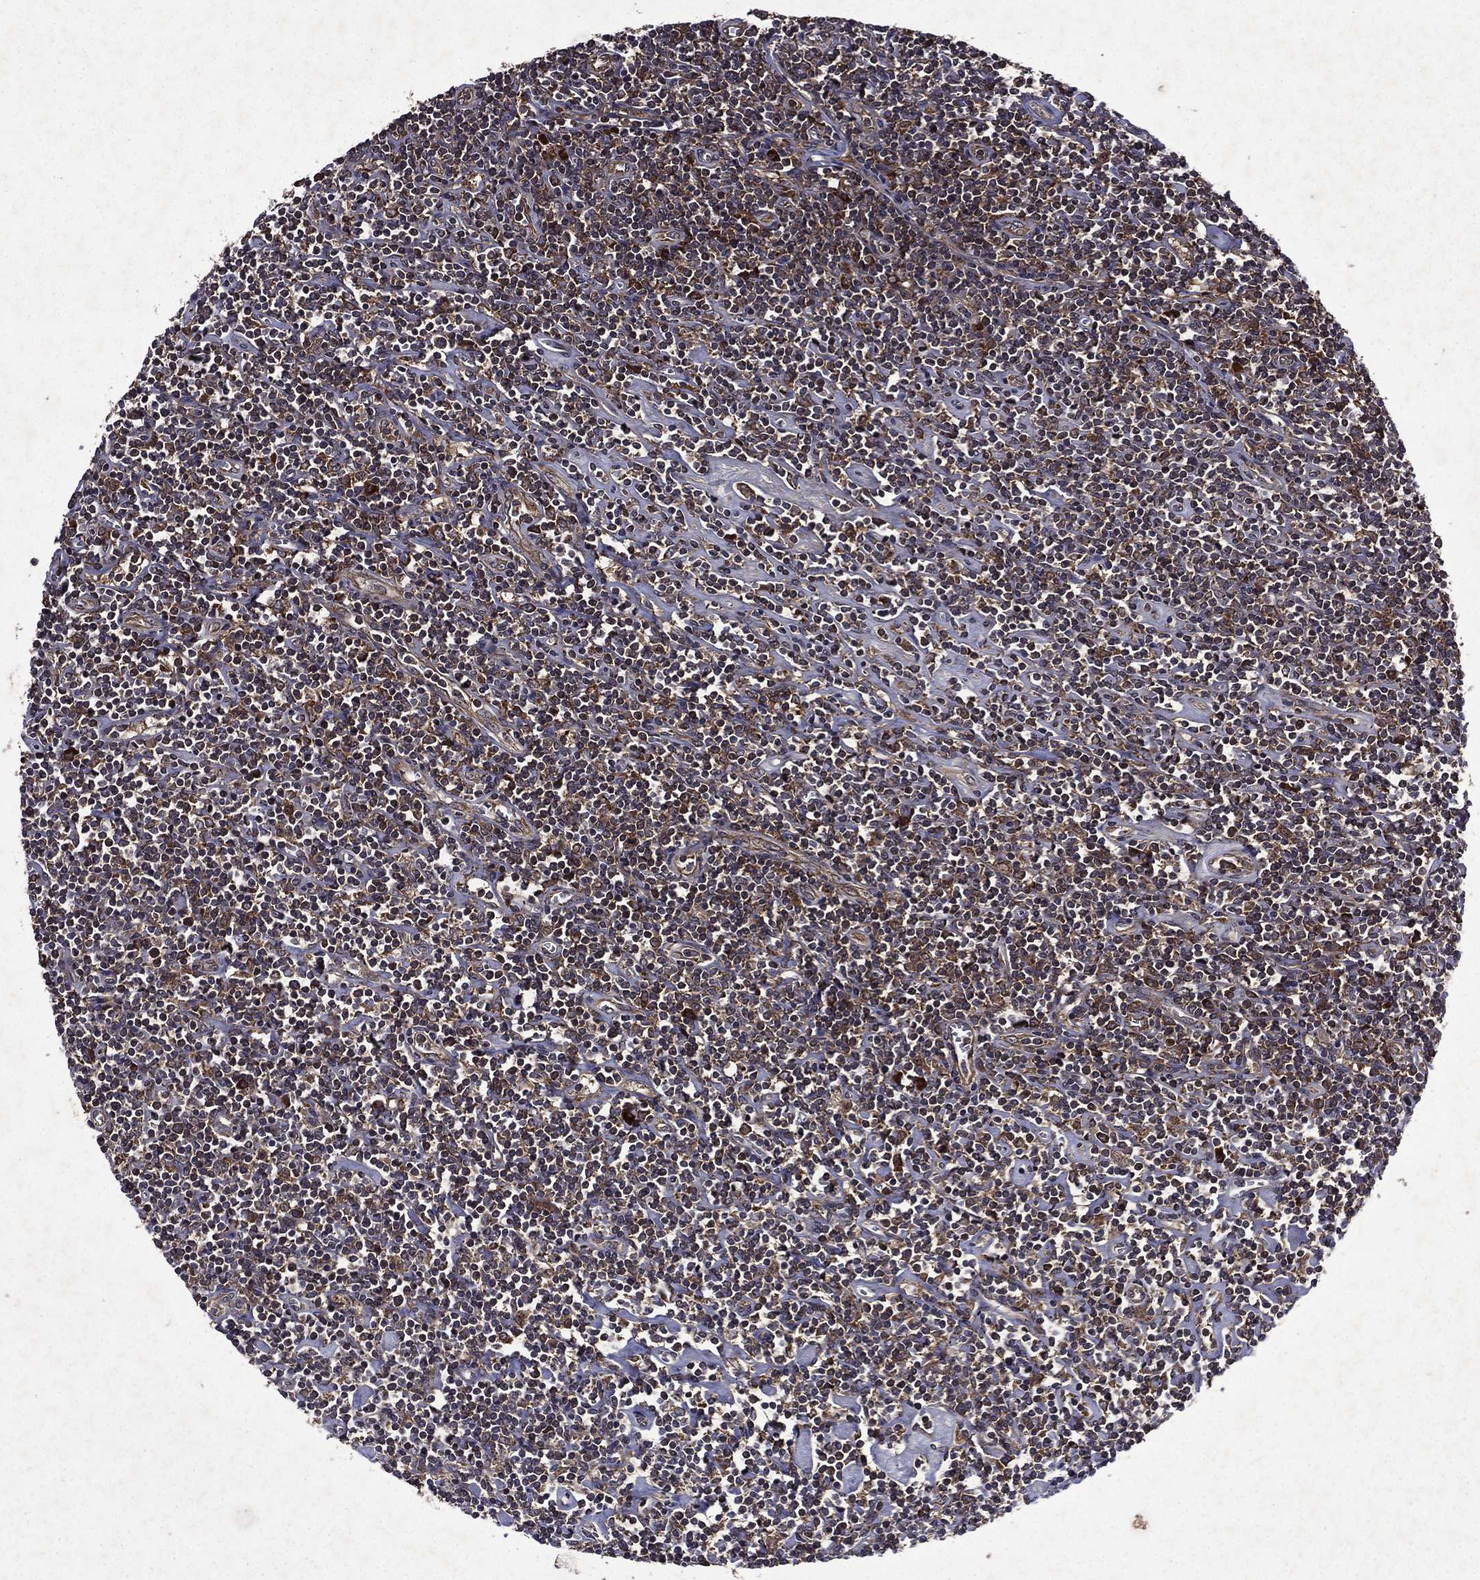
{"staining": {"intensity": "moderate", "quantity": "<25%", "location": "cytoplasmic/membranous"}, "tissue": "lymphoma", "cell_type": "Tumor cells", "image_type": "cancer", "snomed": [{"axis": "morphology", "description": "Hodgkin's disease, NOS"}, {"axis": "topography", "description": "Lymph node"}], "caption": "Protein expression analysis of human lymphoma reveals moderate cytoplasmic/membranous positivity in about <25% of tumor cells.", "gene": "EIF2B4", "patient": {"sex": "male", "age": 40}}